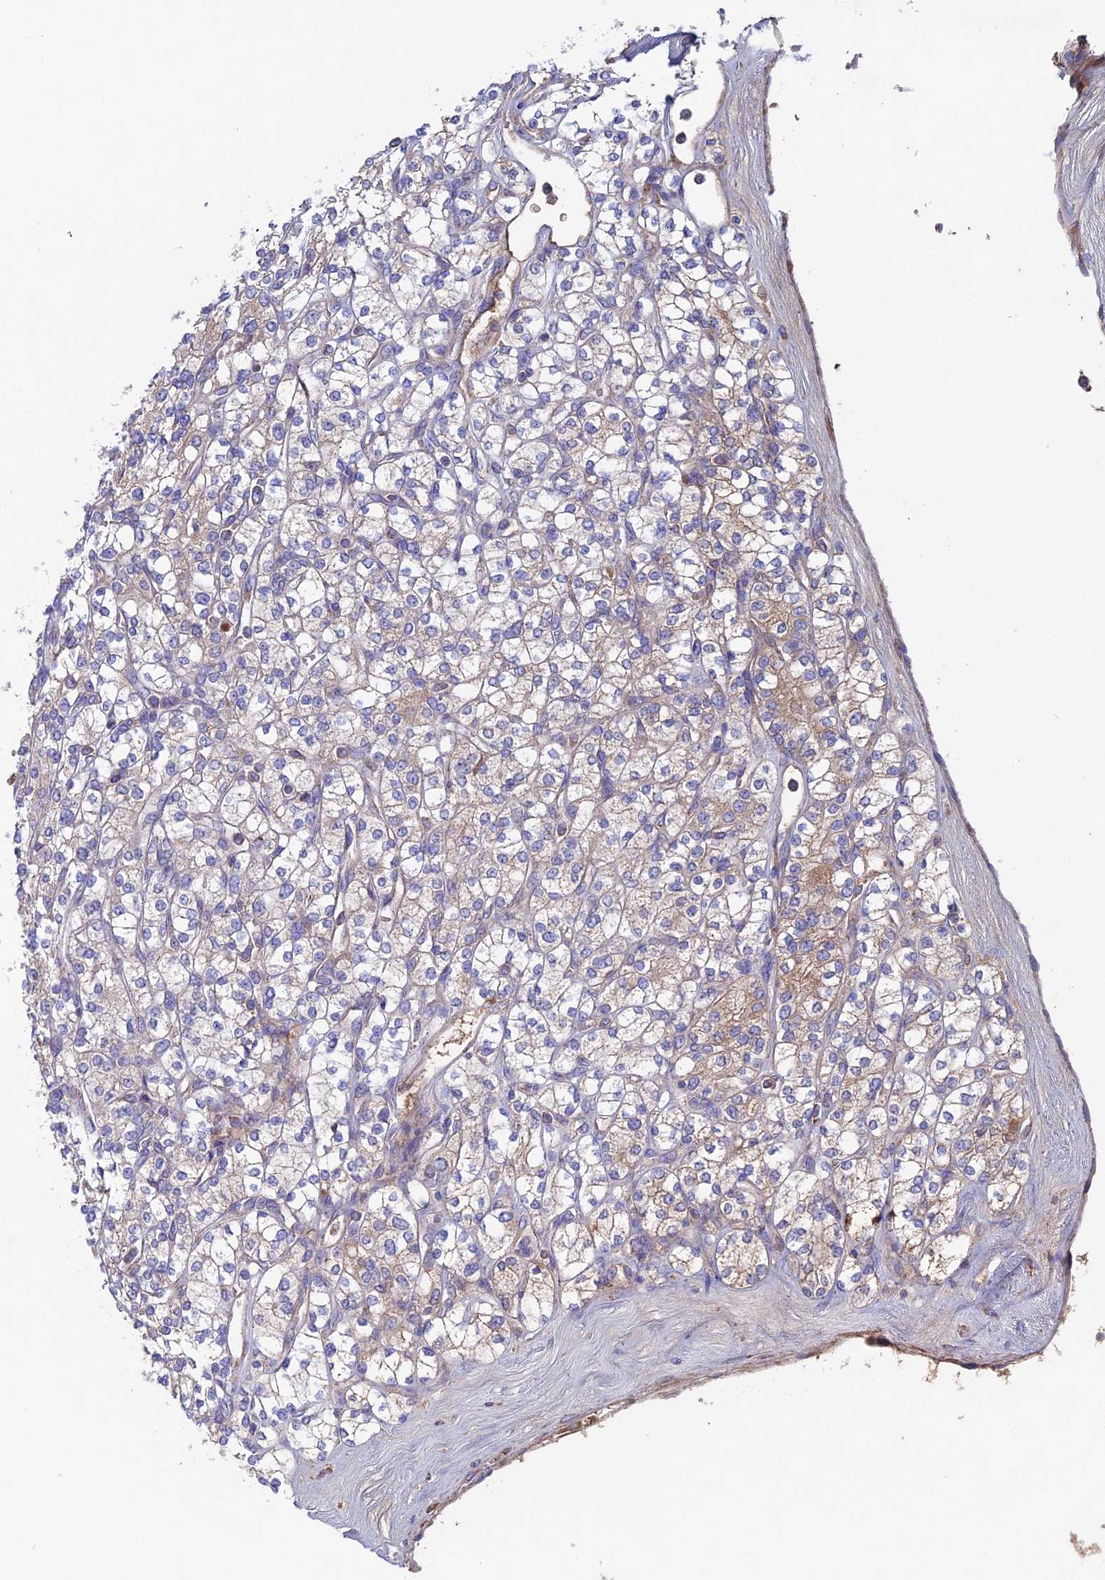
{"staining": {"intensity": "weak", "quantity": "<25%", "location": "cytoplasmic/membranous"}, "tissue": "renal cancer", "cell_type": "Tumor cells", "image_type": "cancer", "snomed": [{"axis": "morphology", "description": "Adenocarcinoma, NOS"}, {"axis": "topography", "description": "Kidney"}], "caption": "An IHC micrograph of renal adenocarcinoma is shown. There is no staining in tumor cells of renal adenocarcinoma.", "gene": "SLC15A5", "patient": {"sex": "male", "age": 77}}